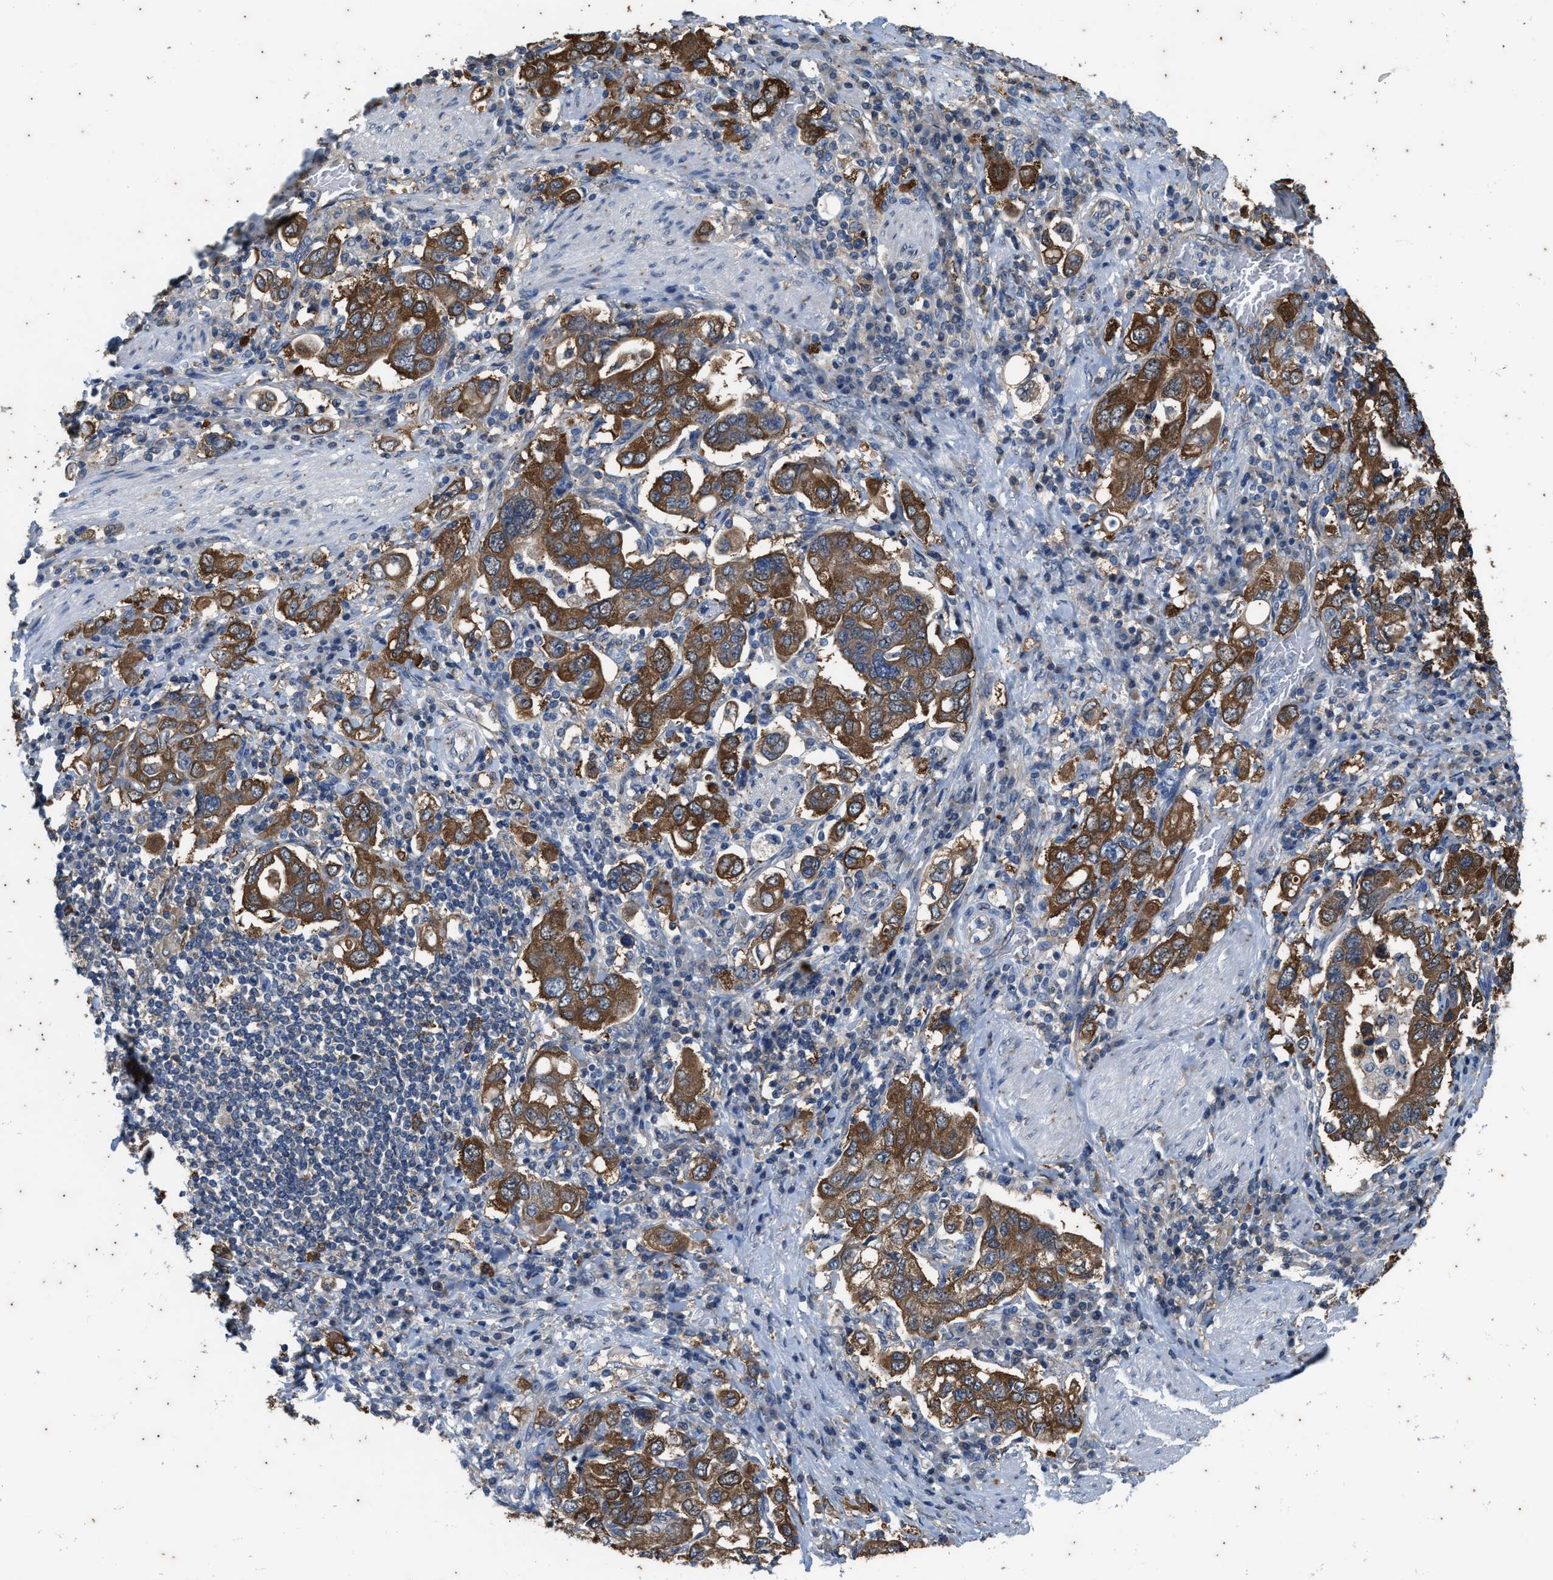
{"staining": {"intensity": "moderate", "quantity": ">75%", "location": "cytoplasmic/membranous"}, "tissue": "stomach cancer", "cell_type": "Tumor cells", "image_type": "cancer", "snomed": [{"axis": "morphology", "description": "Adenocarcinoma, NOS"}, {"axis": "topography", "description": "Stomach, upper"}], "caption": "The micrograph reveals immunohistochemical staining of adenocarcinoma (stomach). There is moderate cytoplasmic/membranous expression is seen in about >75% of tumor cells. (IHC, brightfield microscopy, high magnification).", "gene": "COX19", "patient": {"sex": "male", "age": 62}}